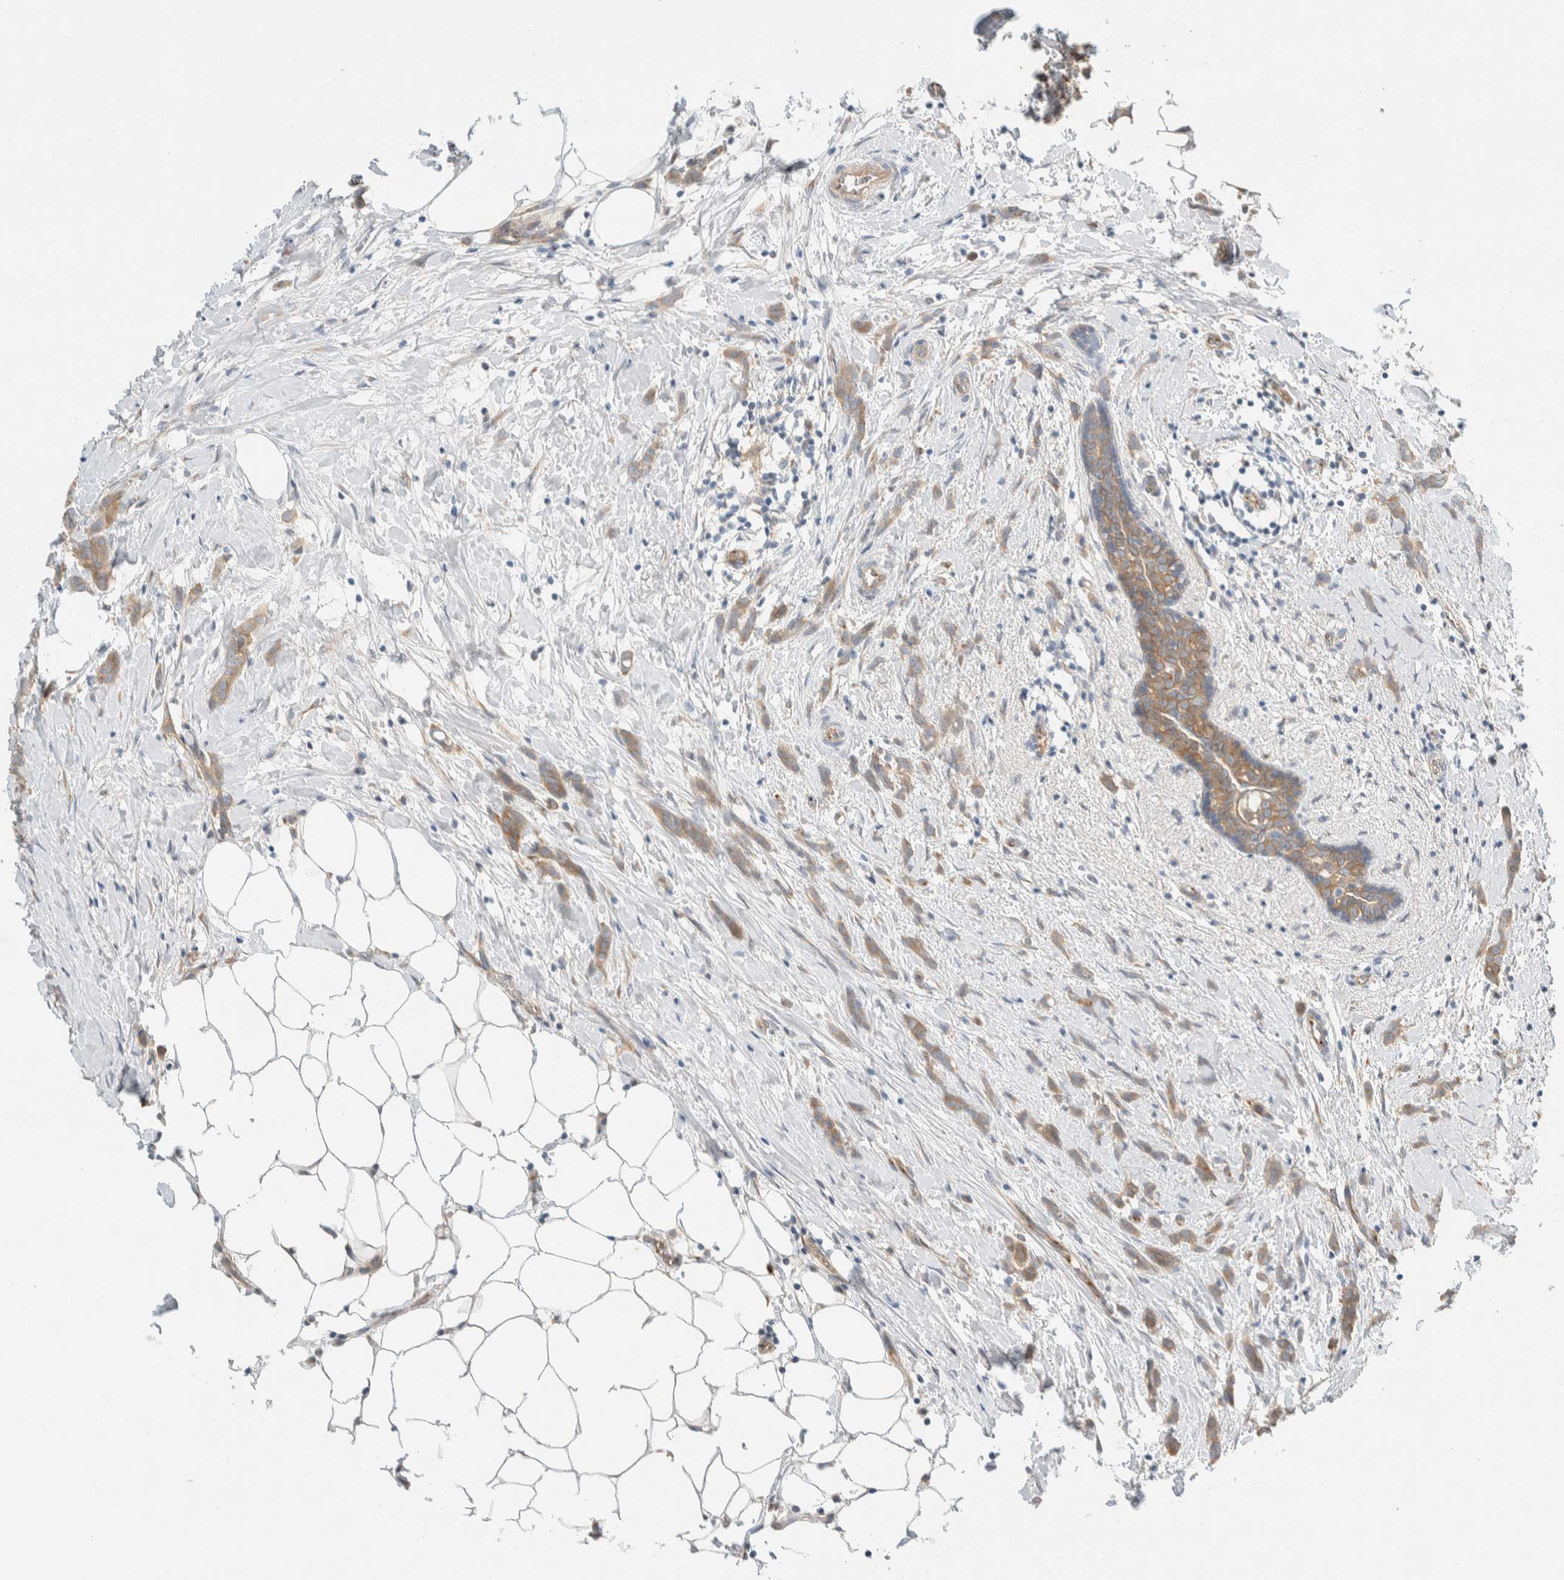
{"staining": {"intensity": "moderate", "quantity": ">75%", "location": "cytoplasmic/membranous"}, "tissue": "breast cancer", "cell_type": "Tumor cells", "image_type": "cancer", "snomed": [{"axis": "morphology", "description": "Lobular carcinoma, in situ"}, {"axis": "morphology", "description": "Lobular carcinoma"}, {"axis": "topography", "description": "Breast"}], "caption": "A photomicrograph showing moderate cytoplasmic/membranous staining in approximately >75% of tumor cells in breast cancer (lobular carcinoma in situ), as visualized by brown immunohistochemical staining.", "gene": "TMEM184B", "patient": {"sex": "female", "age": 41}}